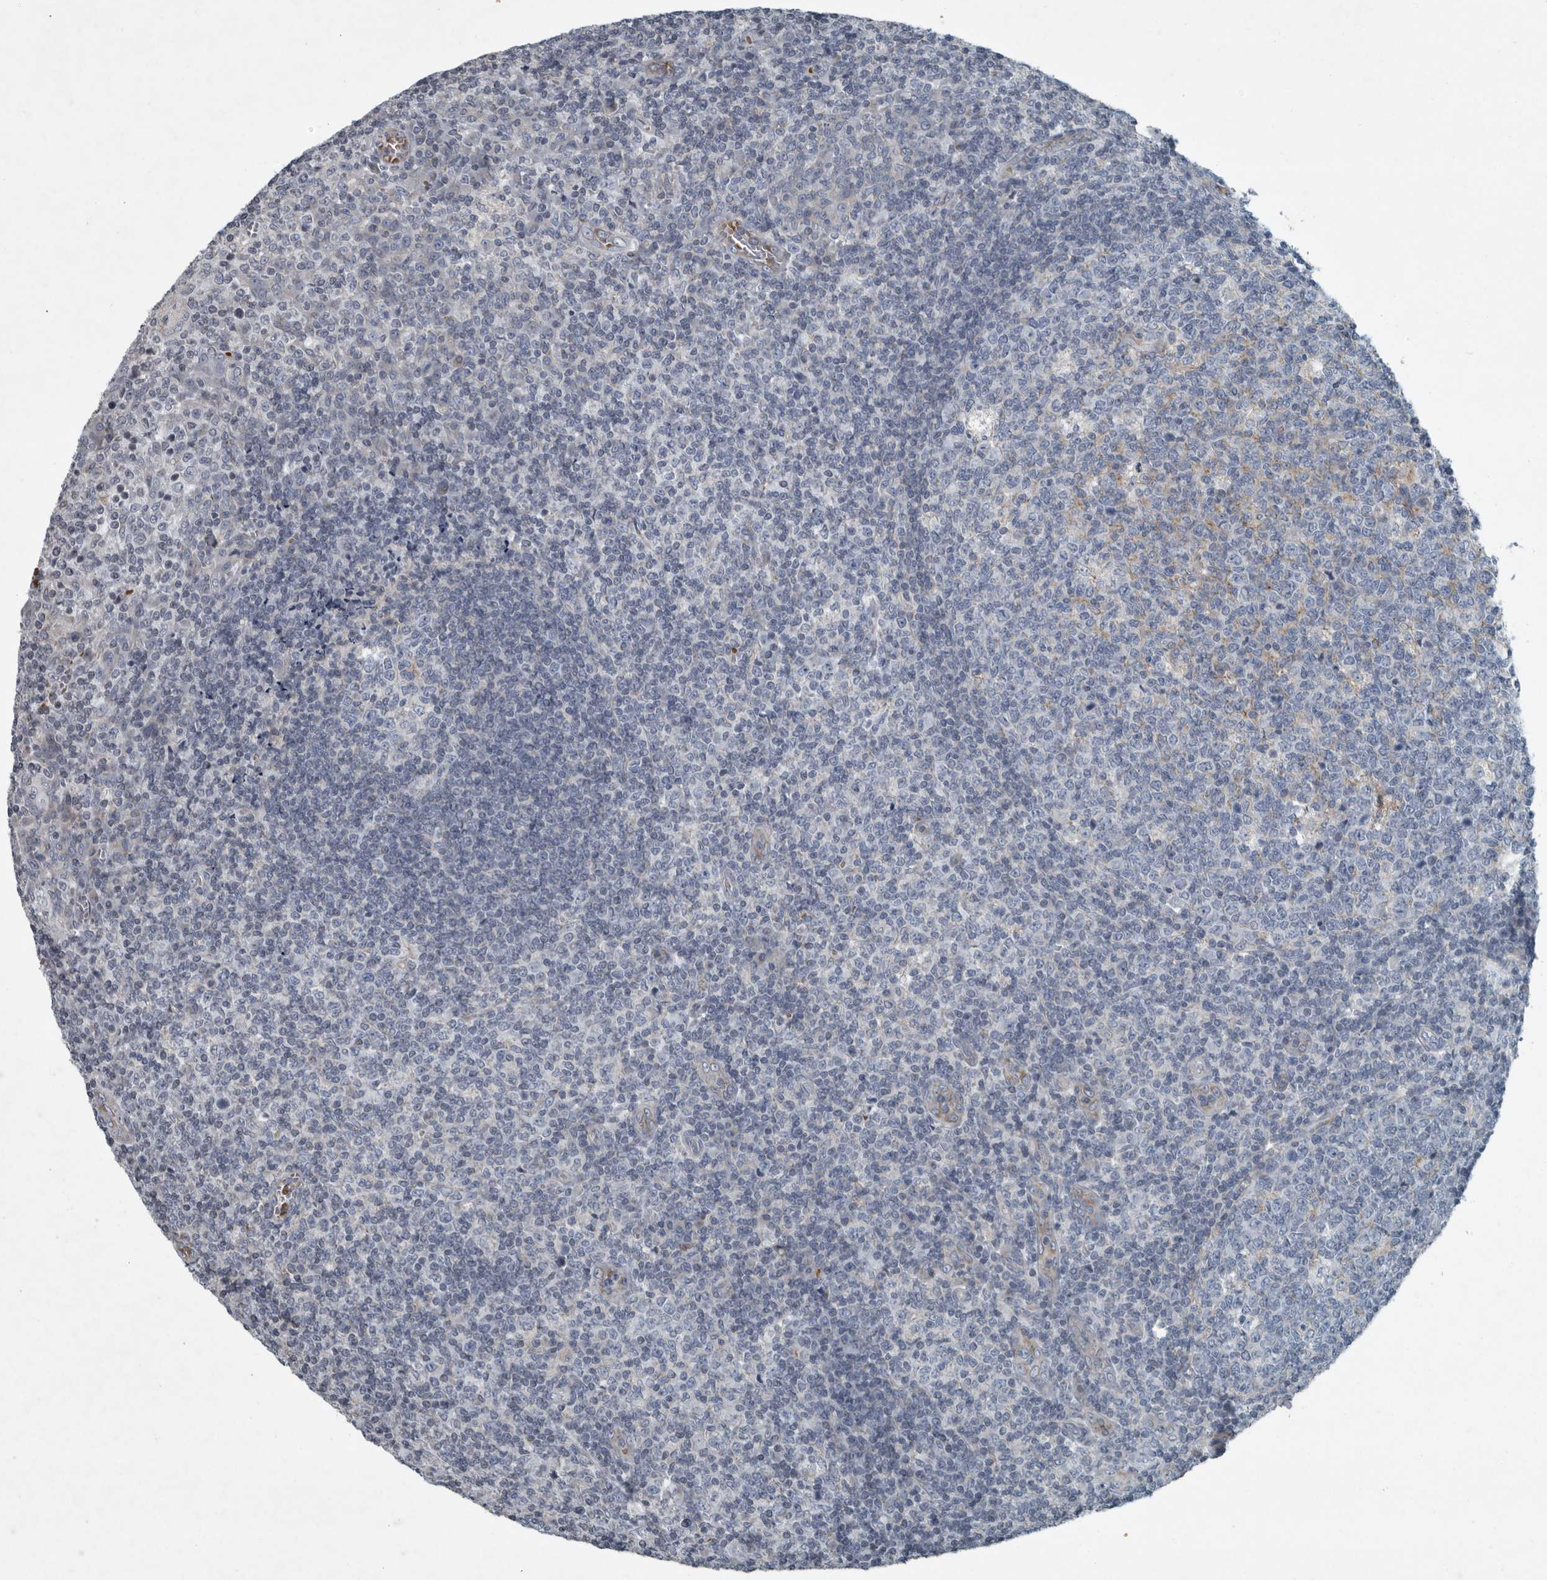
{"staining": {"intensity": "negative", "quantity": "none", "location": "none"}, "tissue": "tonsil", "cell_type": "Germinal center cells", "image_type": "normal", "snomed": [{"axis": "morphology", "description": "Normal tissue, NOS"}, {"axis": "topography", "description": "Tonsil"}], "caption": "DAB immunohistochemical staining of normal tonsil reveals no significant staining in germinal center cells.", "gene": "MPP3", "patient": {"sex": "female", "age": 19}}